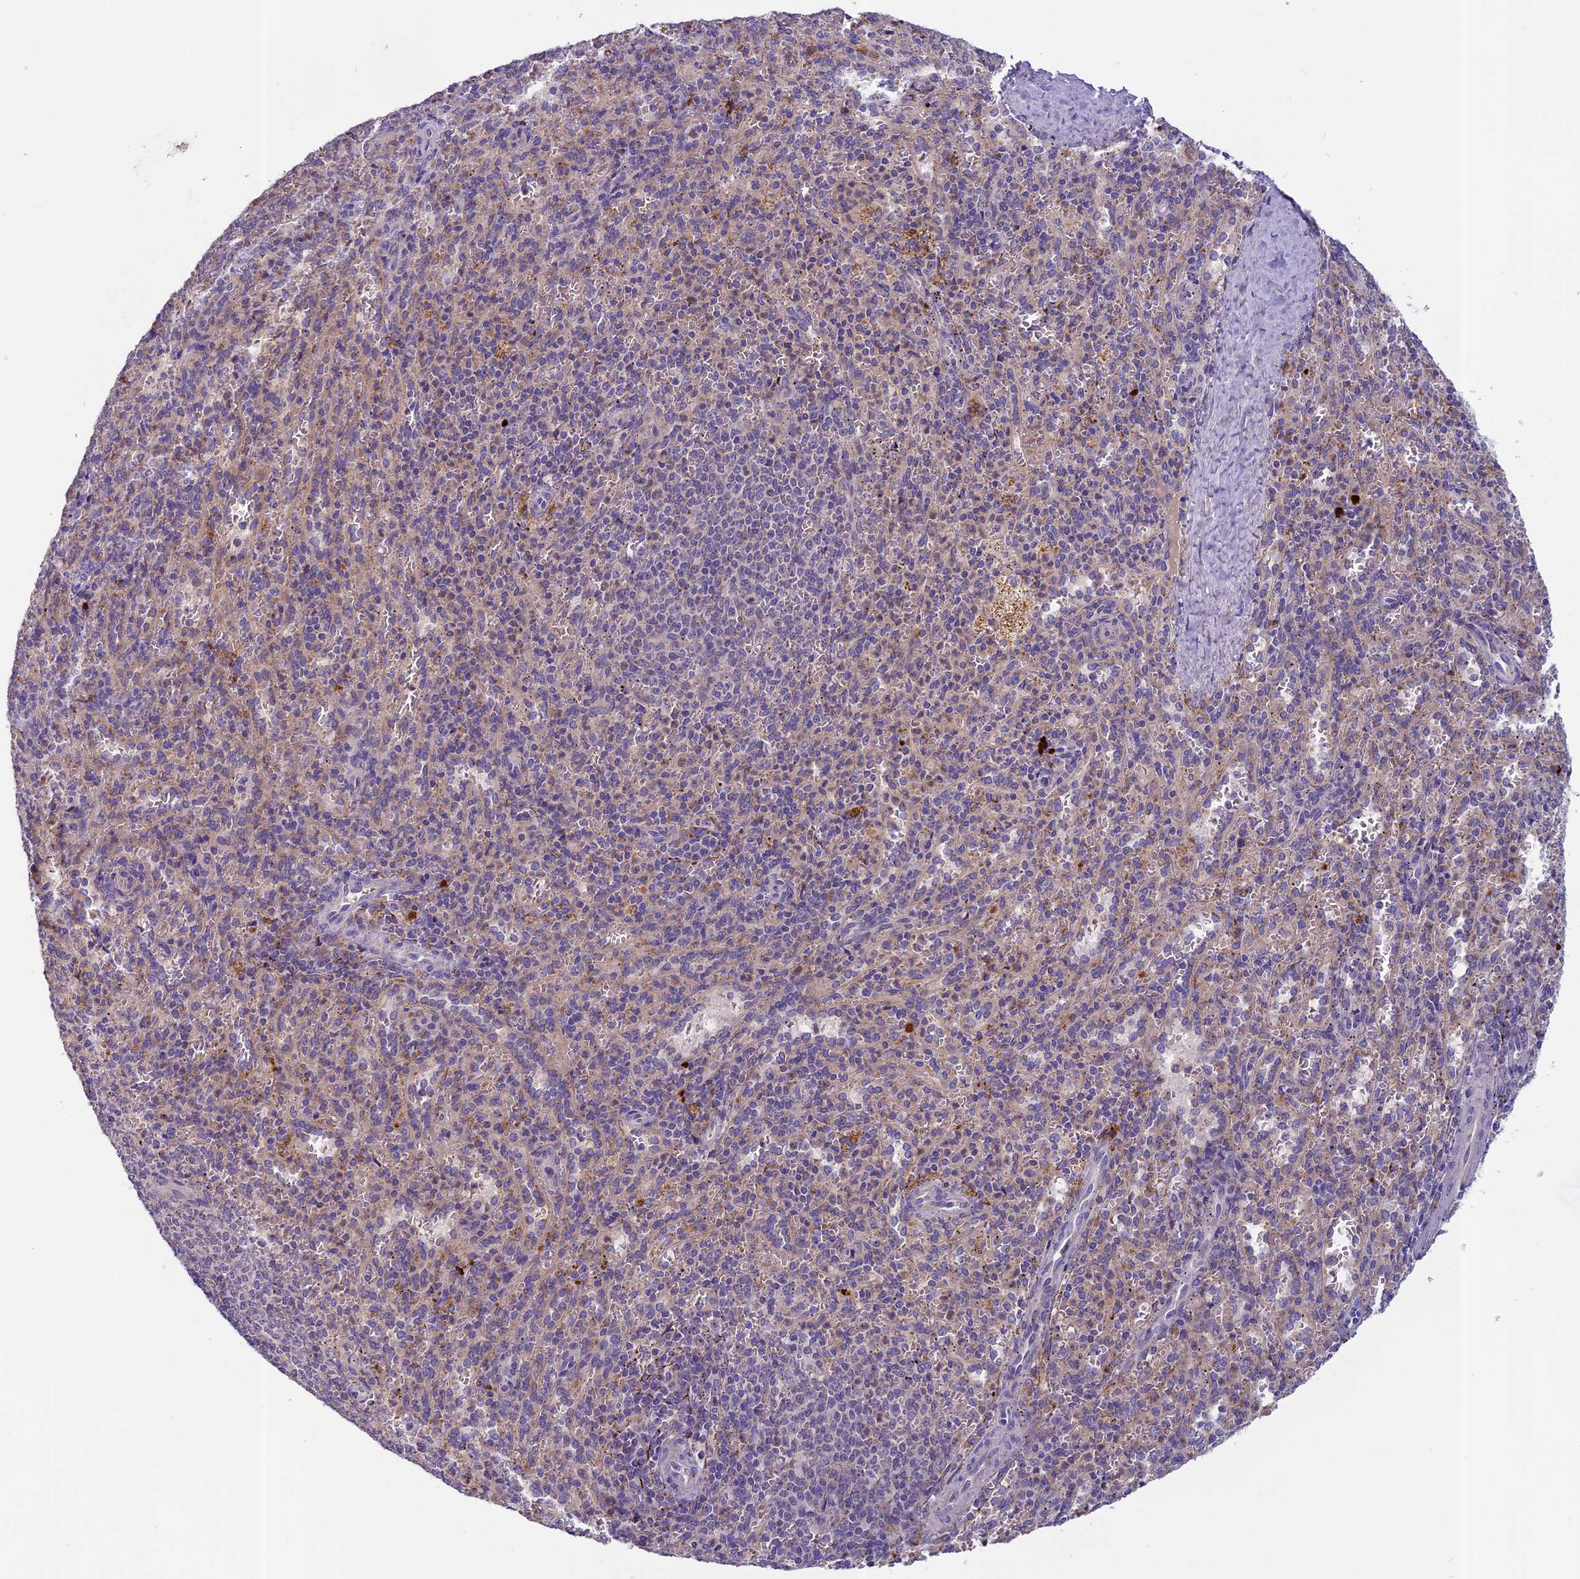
{"staining": {"intensity": "weak", "quantity": "<25%", "location": "cytoplasmic/membranous"}, "tissue": "spleen", "cell_type": "Cells in red pulp", "image_type": "normal", "snomed": [{"axis": "morphology", "description": "Normal tissue, NOS"}, {"axis": "topography", "description": "Spleen"}], "caption": "Immunohistochemistry micrograph of benign spleen: spleen stained with DAB shows no significant protein staining in cells in red pulp.", "gene": "SEMA7A", "patient": {"sex": "female", "age": 21}}